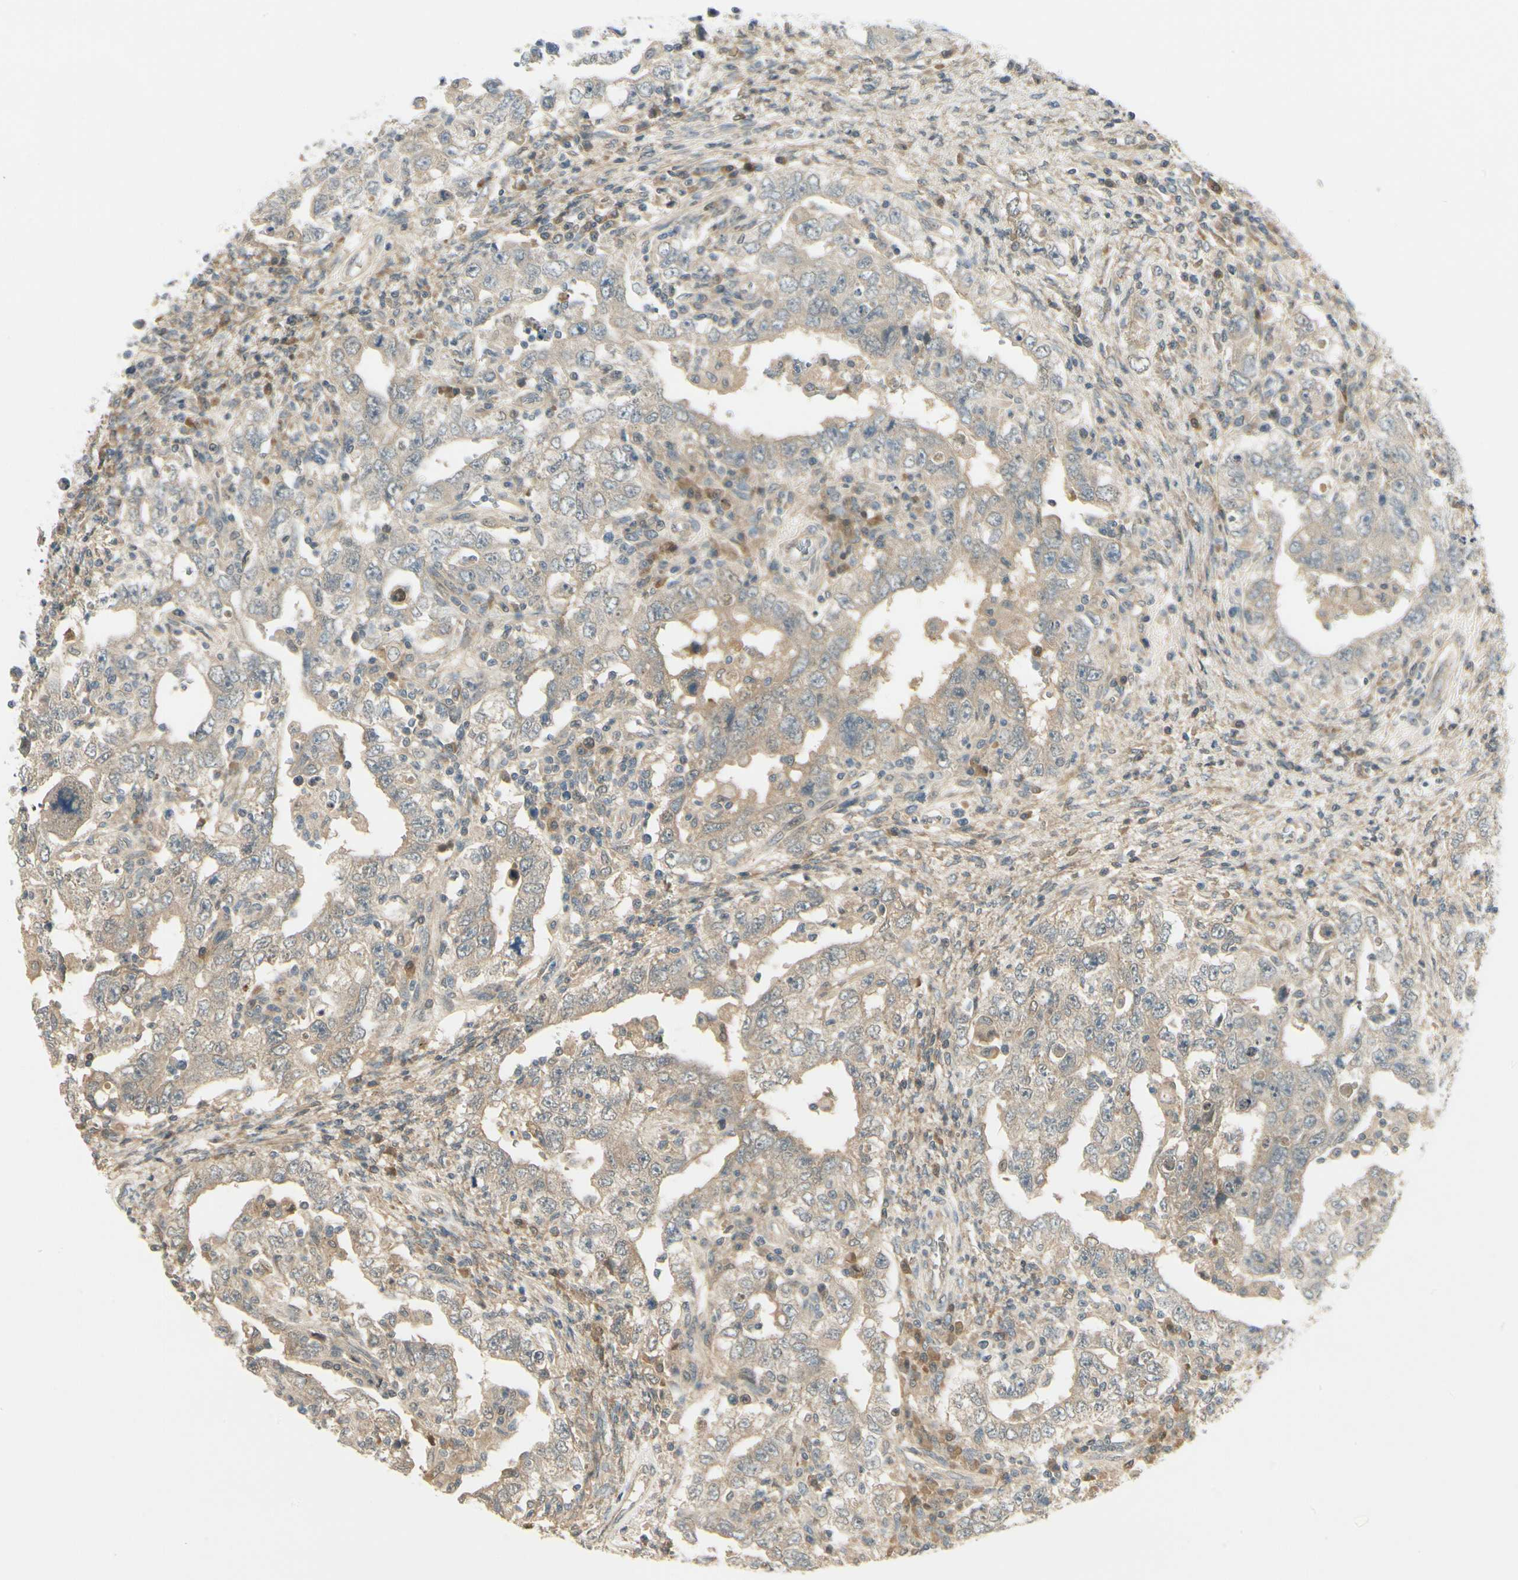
{"staining": {"intensity": "weak", "quantity": ">75%", "location": "cytoplasmic/membranous"}, "tissue": "testis cancer", "cell_type": "Tumor cells", "image_type": "cancer", "snomed": [{"axis": "morphology", "description": "Carcinoma, Embryonal, NOS"}, {"axis": "topography", "description": "Testis"}], "caption": "Immunohistochemistry image of neoplastic tissue: testis cancer stained using IHC displays low levels of weak protein expression localized specifically in the cytoplasmic/membranous of tumor cells, appearing as a cytoplasmic/membranous brown color.", "gene": "EPHB3", "patient": {"sex": "male", "age": 26}}